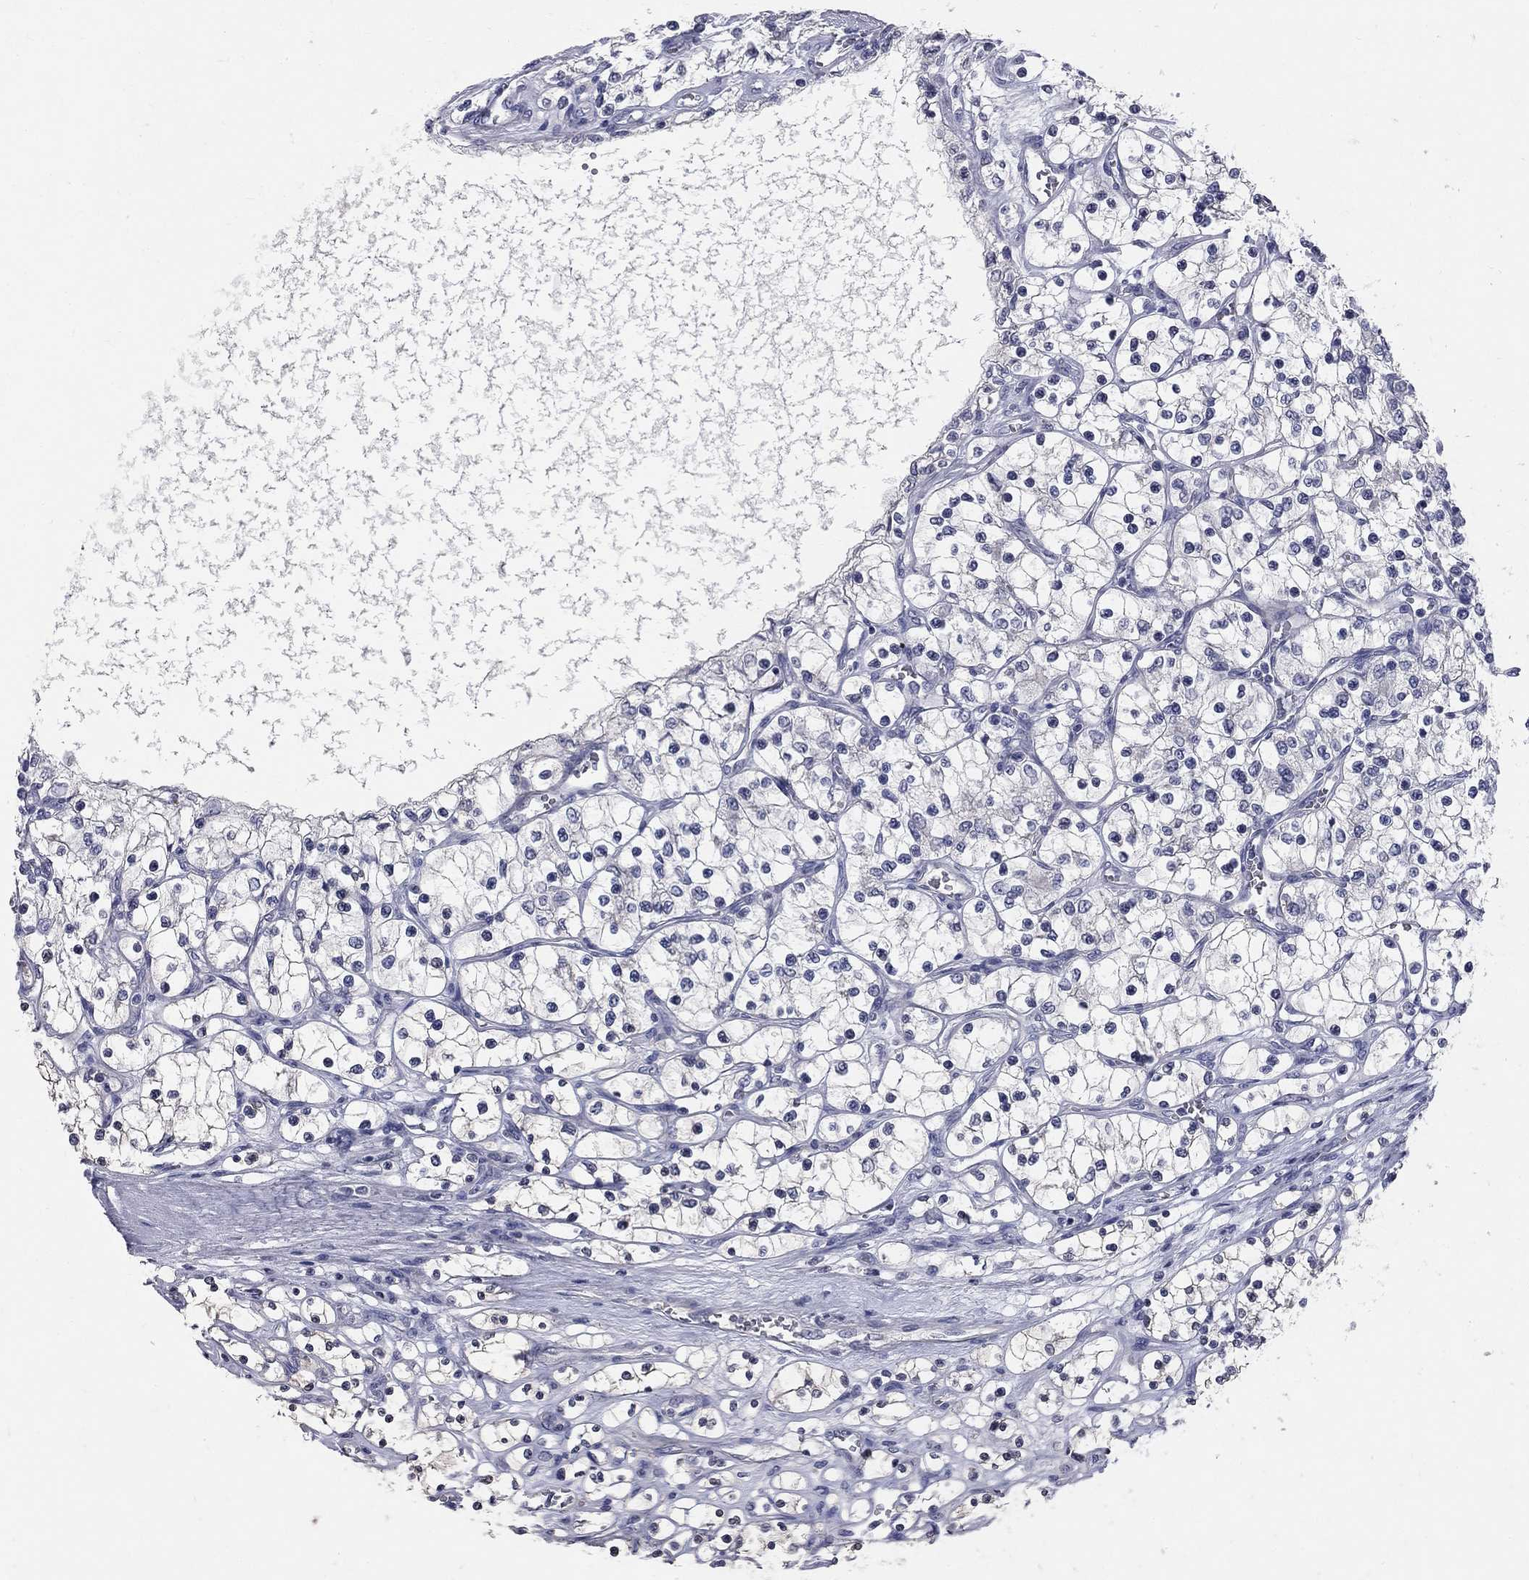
{"staining": {"intensity": "negative", "quantity": "none", "location": "none"}, "tissue": "renal cancer", "cell_type": "Tumor cells", "image_type": "cancer", "snomed": [{"axis": "morphology", "description": "Adenocarcinoma, NOS"}, {"axis": "topography", "description": "Kidney"}], "caption": "DAB immunohistochemical staining of adenocarcinoma (renal) displays no significant staining in tumor cells. (Immunohistochemistry, brightfield microscopy, high magnification).", "gene": "SYT12", "patient": {"sex": "female", "age": 69}}